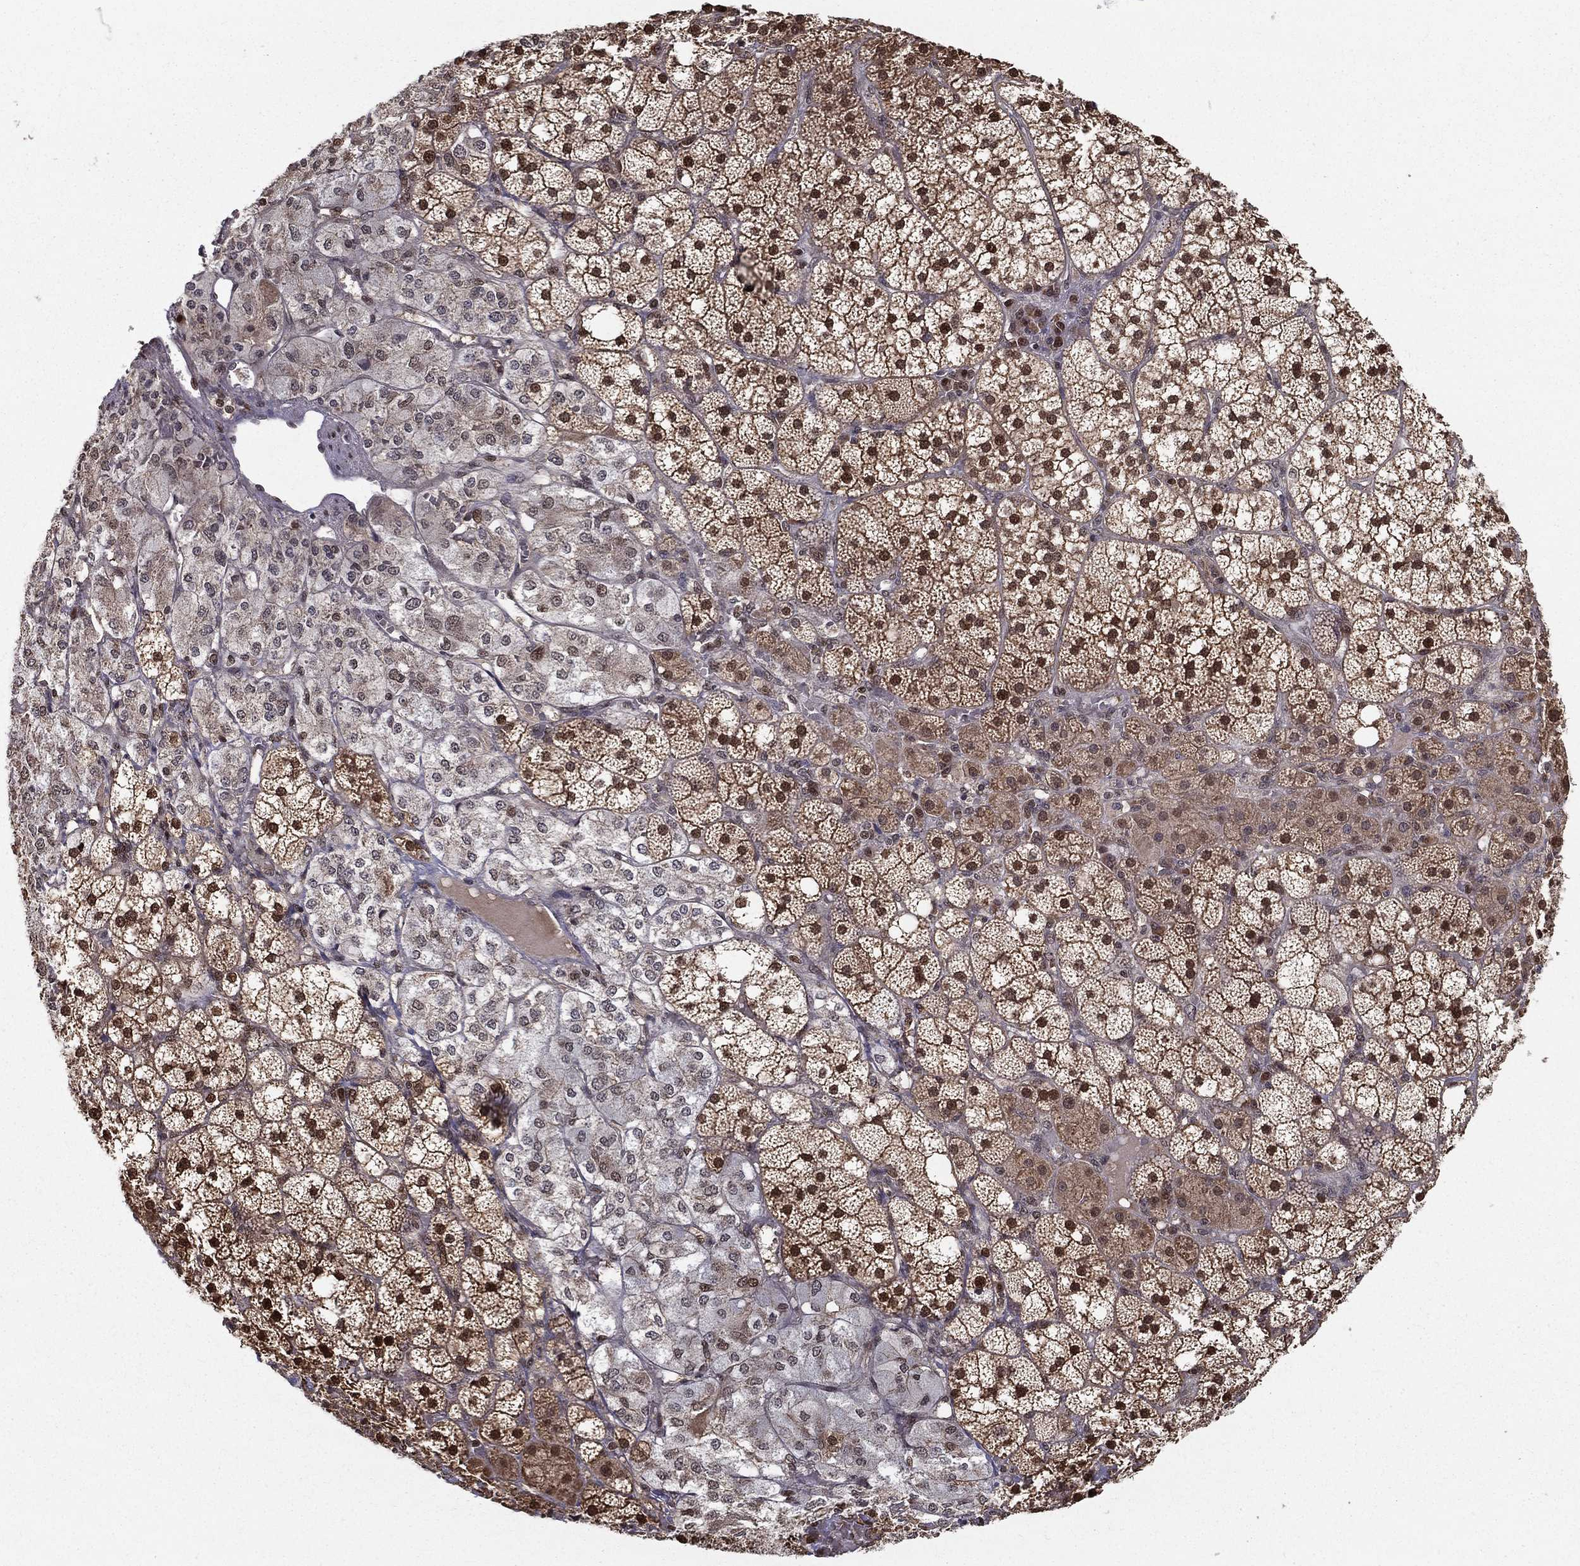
{"staining": {"intensity": "strong", "quantity": "25%-75%", "location": "cytoplasmic/membranous,nuclear"}, "tissue": "adrenal gland", "cell_type": "Glandular cells", "image_type": "normal", "snomed": [{"axis": "morphology", "description": "Normal tissue, NOS"}, {"axis": "topography", "description": "Adrenal gland"}], "caption": "An immunohistochemistry histopathology image of normal tissue is shown. Protein staining in brown shows strong cytoplasmic/membranous,nuclear positivity in adrenal gland within glandular cells. (DAB (3,3'-diaminobenzidine) = brown stain, brightfield microscopy at high magnification).", "gene": "SLC6A6", "patient": {"sex": "male", "age": 53}}